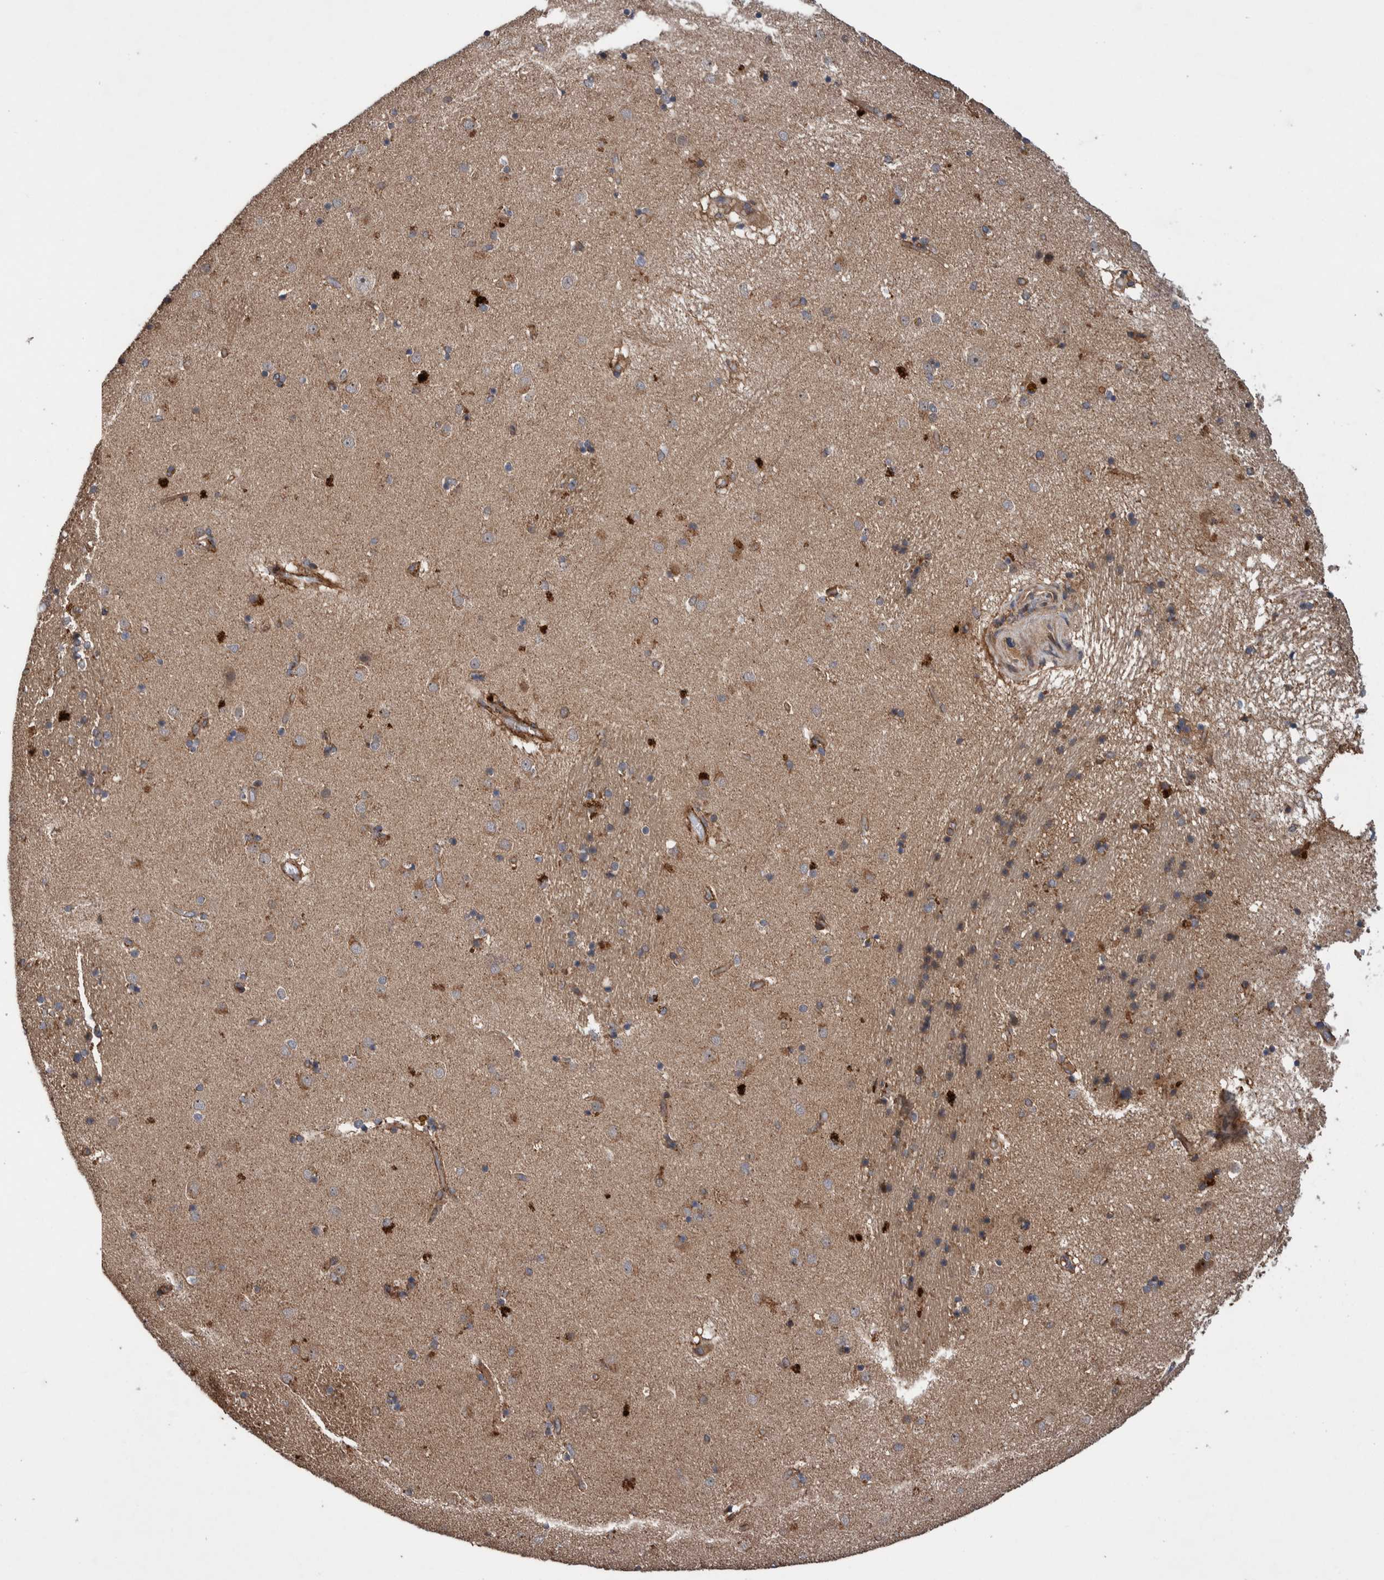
{"staining": {"intensity": "weak", "quantity": ">75%", "location": "cytoplasmic/membranous"}, "tissue": "caudate", "cell_type": "Glial cells", "image_type": "normal", "snomed": [{"axis": "morphology", "description": "Normal tissue, NOS"}, {"axis": "topography", "description": "Lateral ventricle wall"}], "caption": "Immunohistochemical staining of unremarkable human caudate shows low levels of weak cytoplasmic/membranous expression in approximately >75% of glial cells.", "gene": "PIK3R6", "patient": {"sex": "male", "age": 70}}